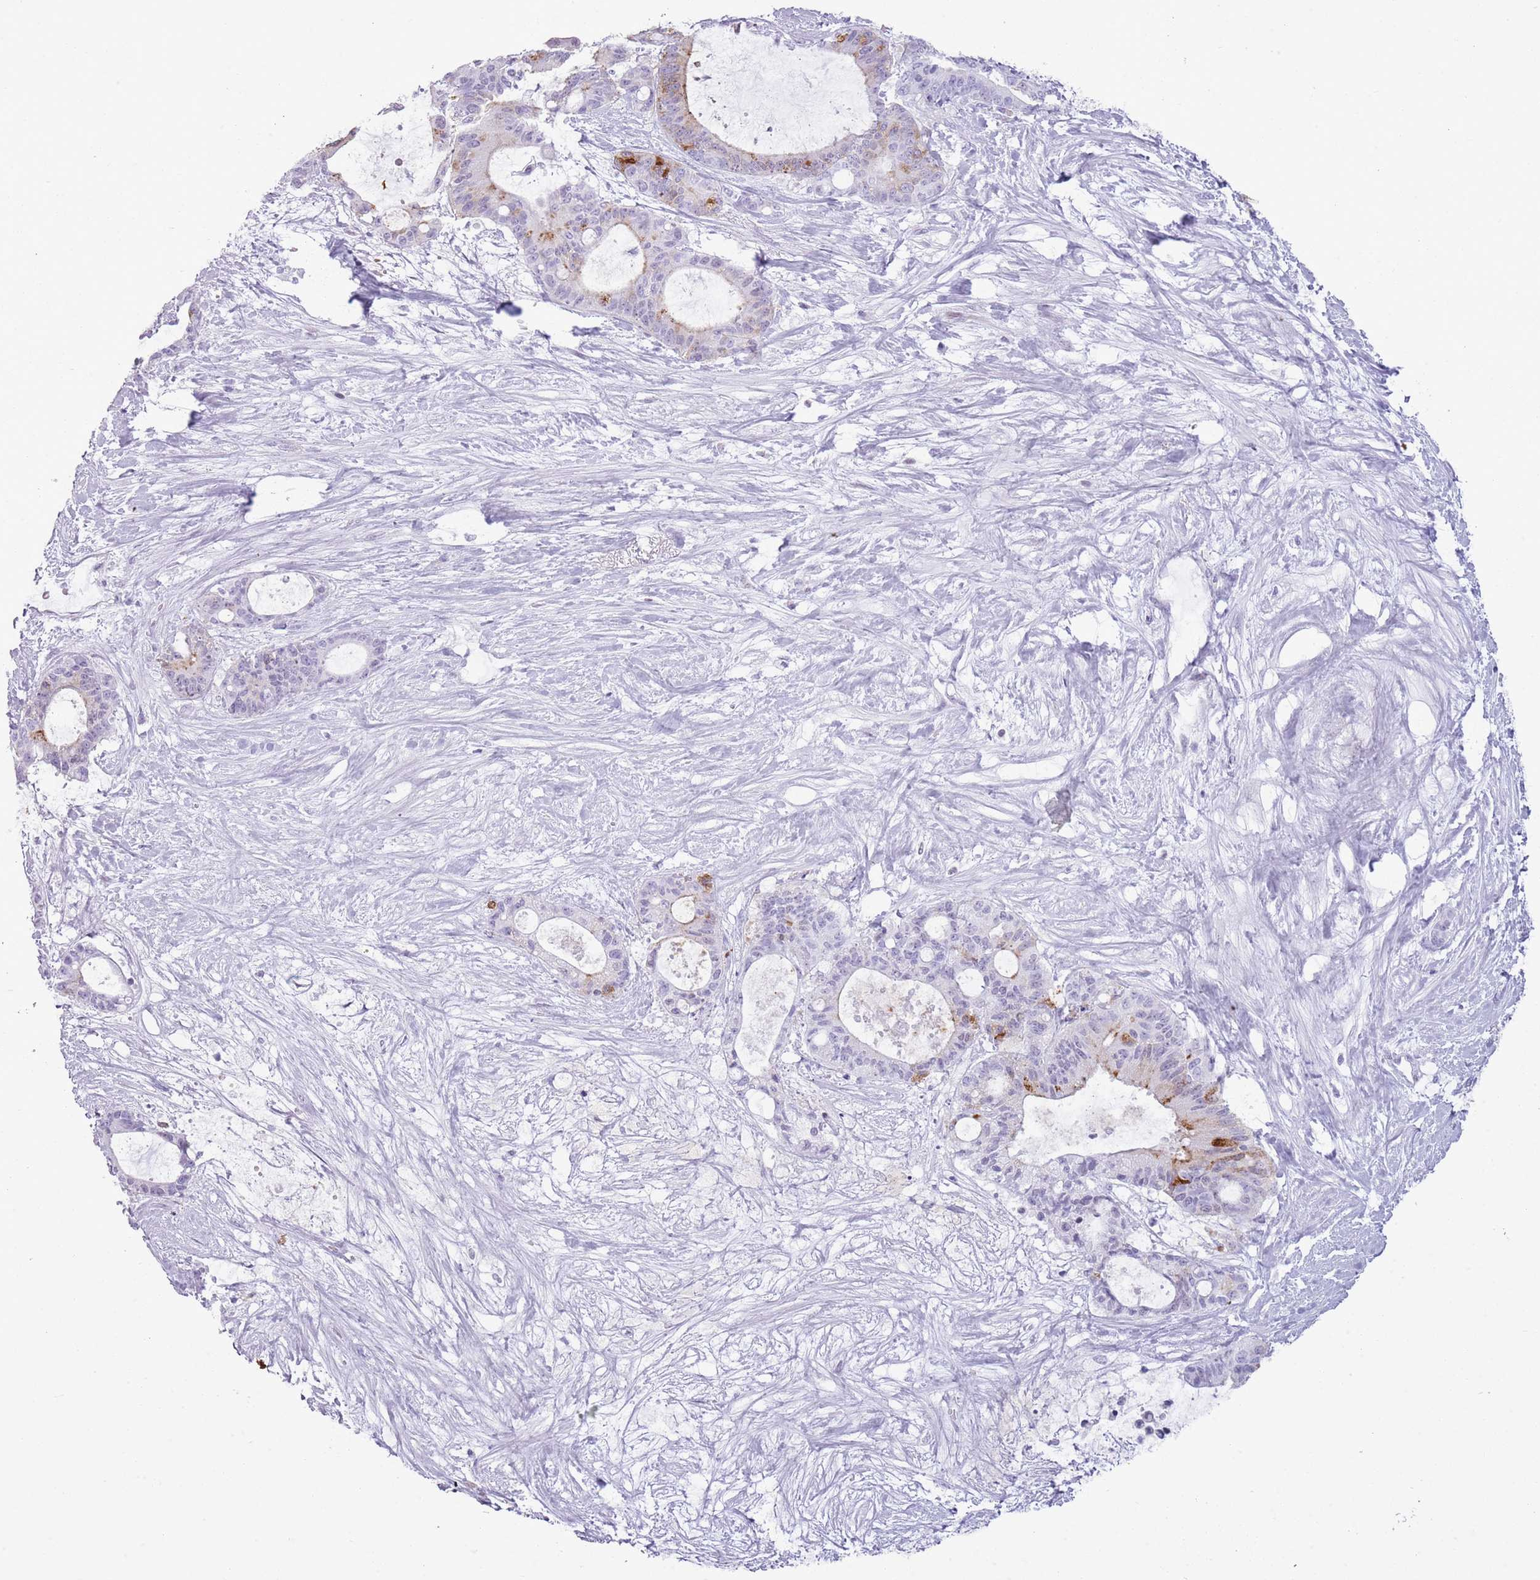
{"staining": {"intensity": "moderate", "quantity": "<25%", "location": "cytoplasmic/membranous"}, "tissue": "liver cancer", "cell_type": "Tumor cells", "image_type": "cancer", "snomed": [{"axis": "morphology", "description": "Normal tissue, NOS"}, {"axis": "morphology", "description": "Cholangiocarcinoma"}, {"axis": "topography", "description": "Liver"}, {"axis": "topography", "description": "Peripheral nerve tissue"}], "caption": "This is a histology image of immunohistochemistry (IHC) staining of liver cholangiocarcinoma, which shows moderate expression in the cytoplasmic/membranous of tumor cells.", "gene": "ASIP", "patient": {"sex": "female", "age": 73}}